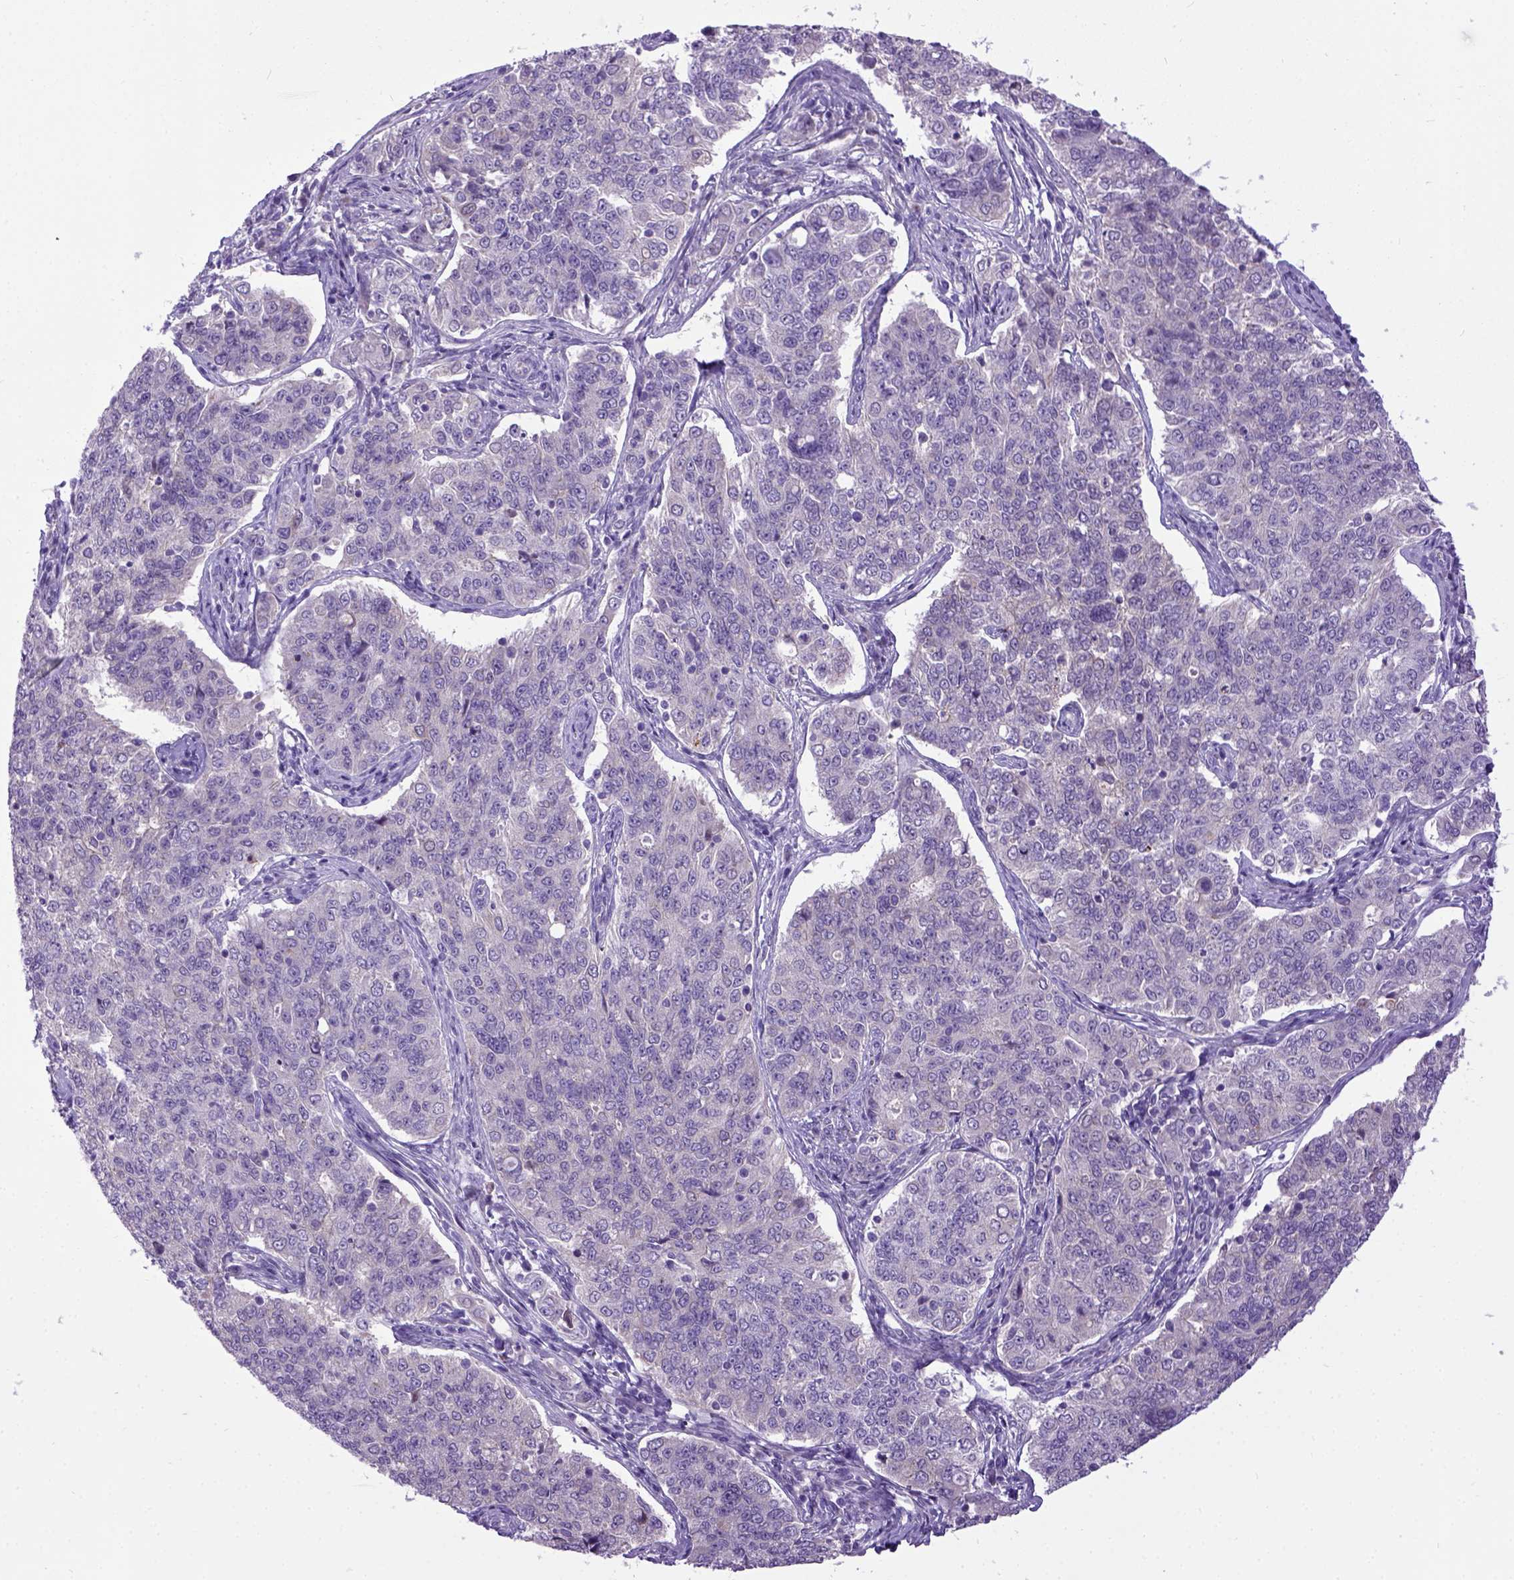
{"staining": {"intensity": "weak", "quantity": "<25%", "location": "cytoplasmic/membranous"}, "tissue": "endometrial cancer", "cell_type": "Tumor cells", "image_type": "cancer", "snomed": [{"axis": "morphology", "description": "Adenocarcinoma, NOS"}, {"axis": "topography", "description": "Endometrium"}], "caption": "Immunohistochemistry (IHC) of endometrial cancer shows no expression in tumor cells. Nuclei are stained in blue.", "gene": "NEK5", "patient": {"sex": "female", "age": 43}}